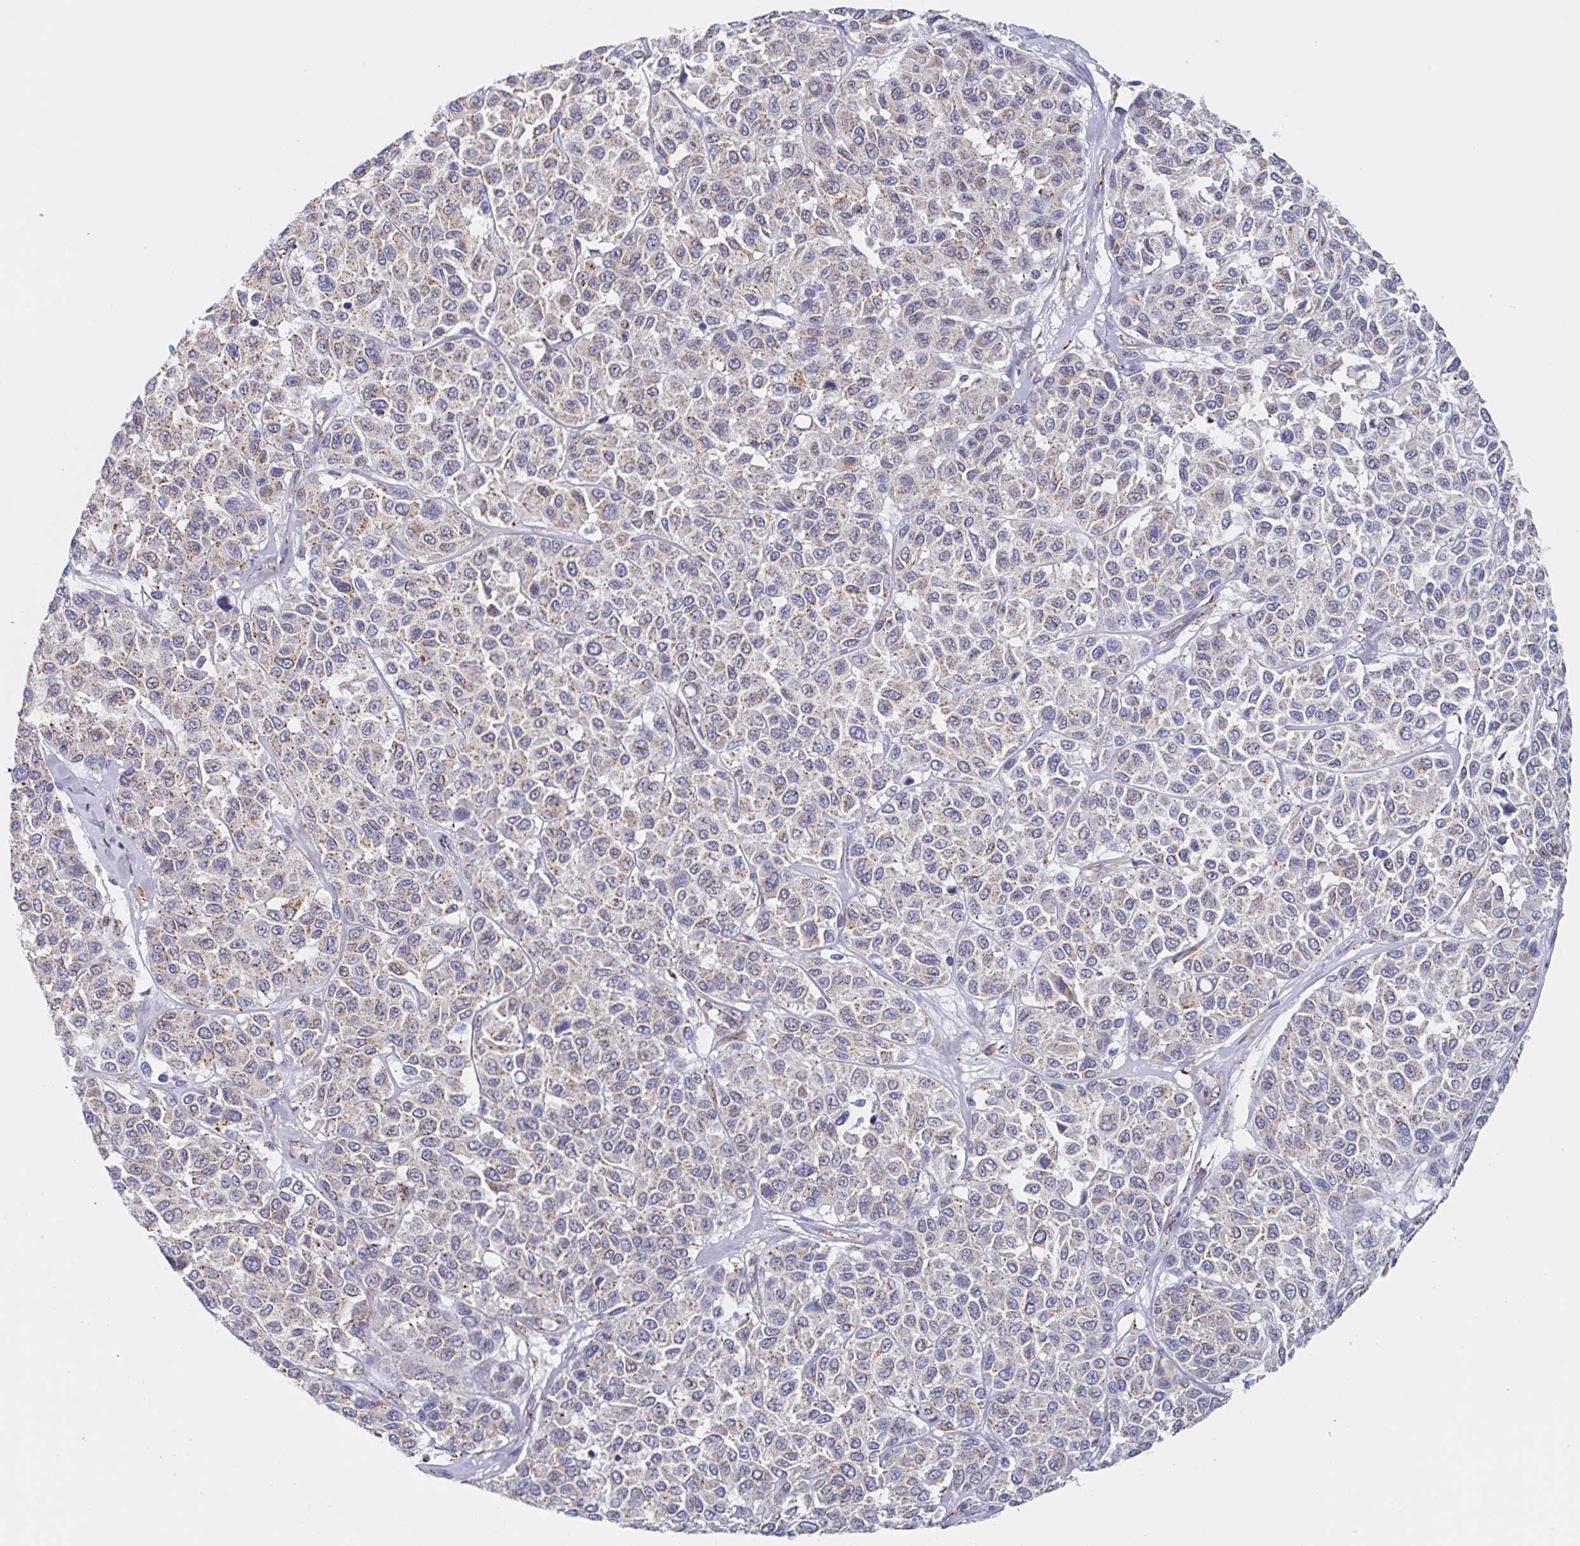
{"staining": {"intensity": "negative", "quantity": "none", "location": "none"}, "tissue": "melanoma", "cell_type": "Tumor cells", "image_type": "cancer", "snomed": [{"axis": "morphology", "description": "Malignant melanoma, NOS"}, {"axis": "topography", "description": "Skin"}], "caption": "Malignant melanoma was stained to show a protein in brown. There is no significant staining in tumor cells. (DAB immunohistochemistry visualized using brightfield microscopy, high magnification).", "gene": "PROSER3", "patient": {"sex": "female", "age": 66}}